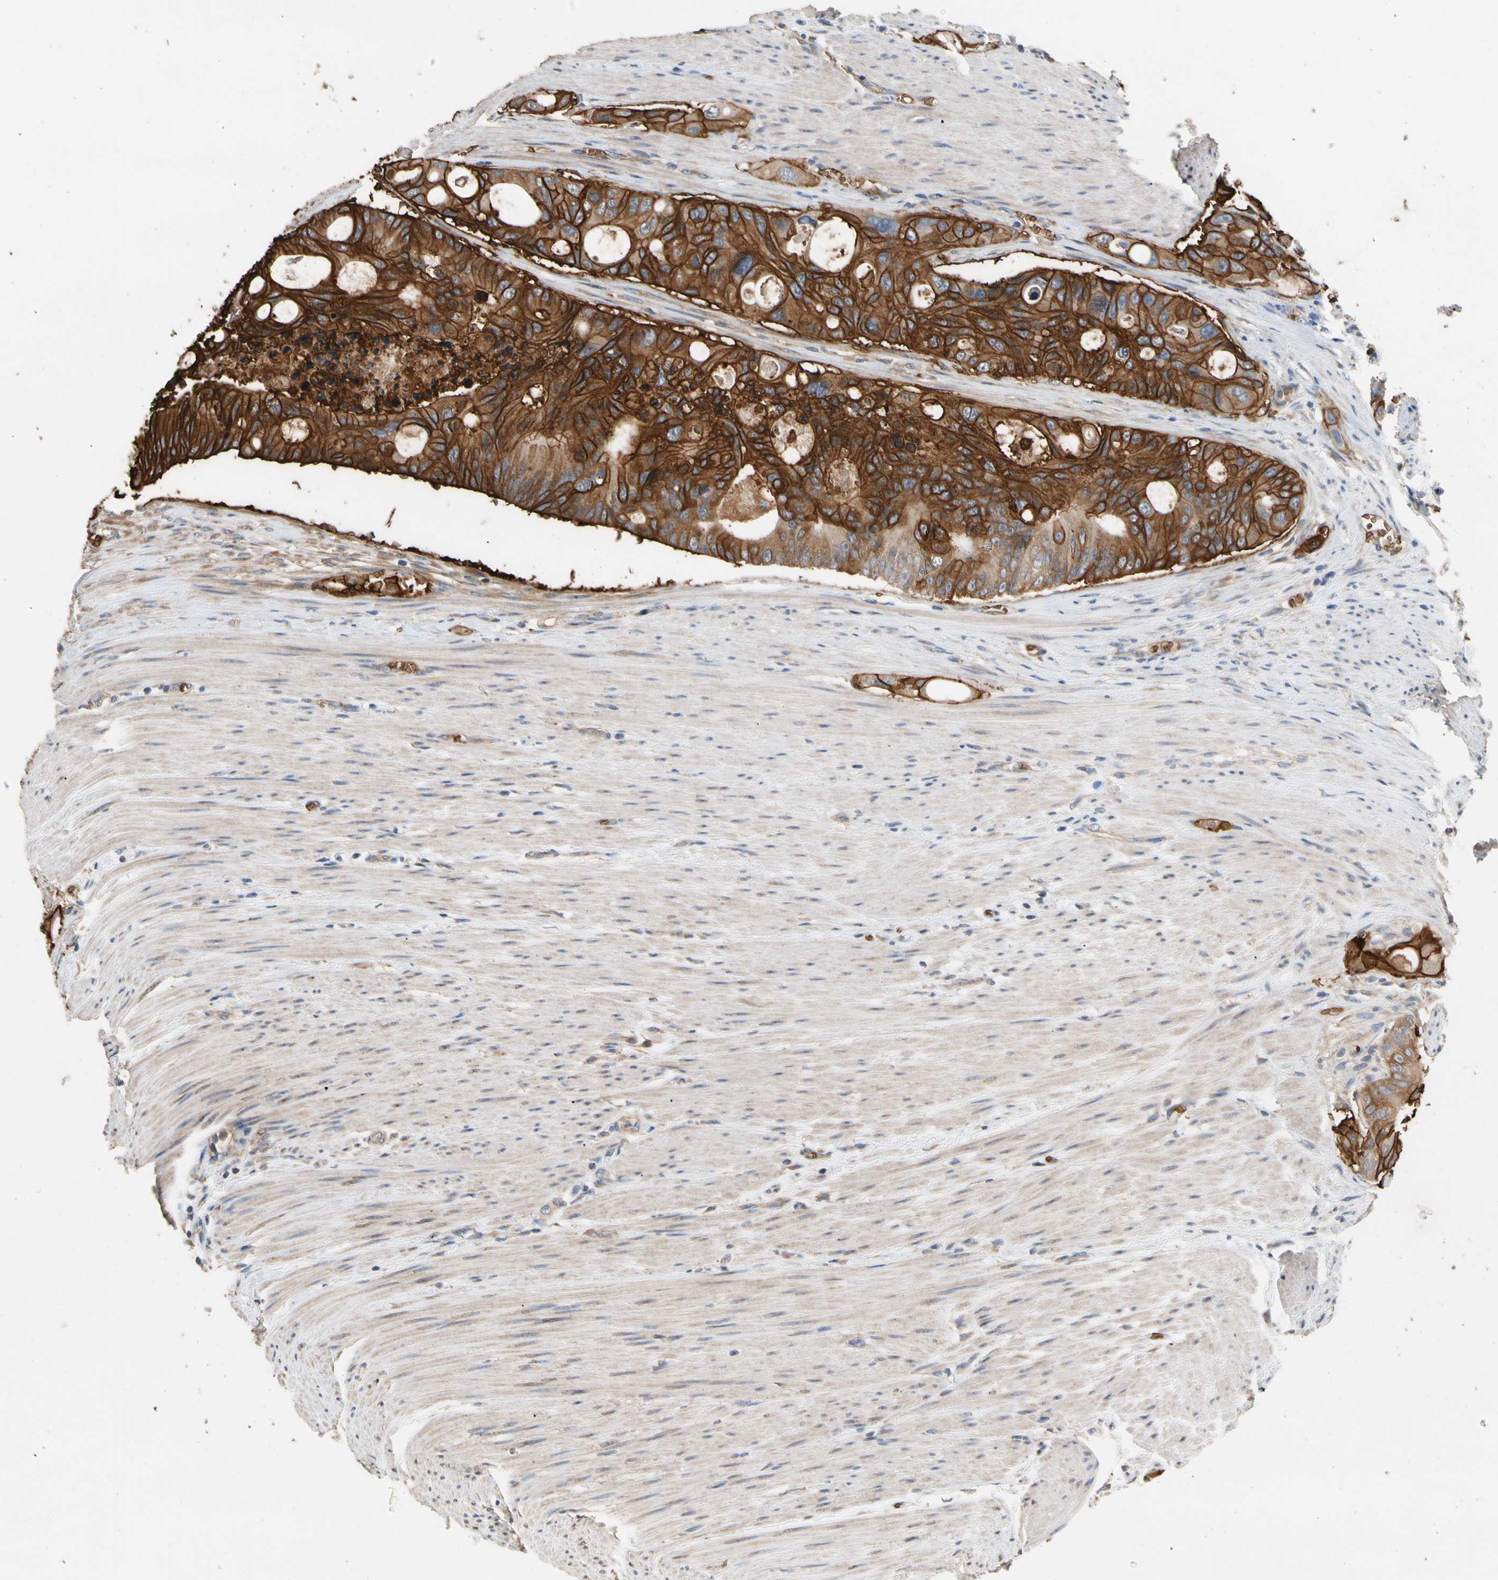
{"staining": {"intensity": "strong", "quantity": ">75%", "location": "cytoplasmic/membranous"}, "tissue": "colorectal cancer", "cell_type": "Tumor cells", "image_type": "cancer", "snomed": [{"axis": "morphology", "description": "Adenocarcinoma, NOS"}, {"axis": "topography", "description": "Colon"}], "caption": "Tumor cells exhibit high levels of strong cytoplasmic/membranous positivity in approximately >75% of cells in human colorectal cancer (adenocarcinoma). Nuclei are stained in blue.", "gene": "RIOK2", "patient": {"sex": "female", "age": 57}}